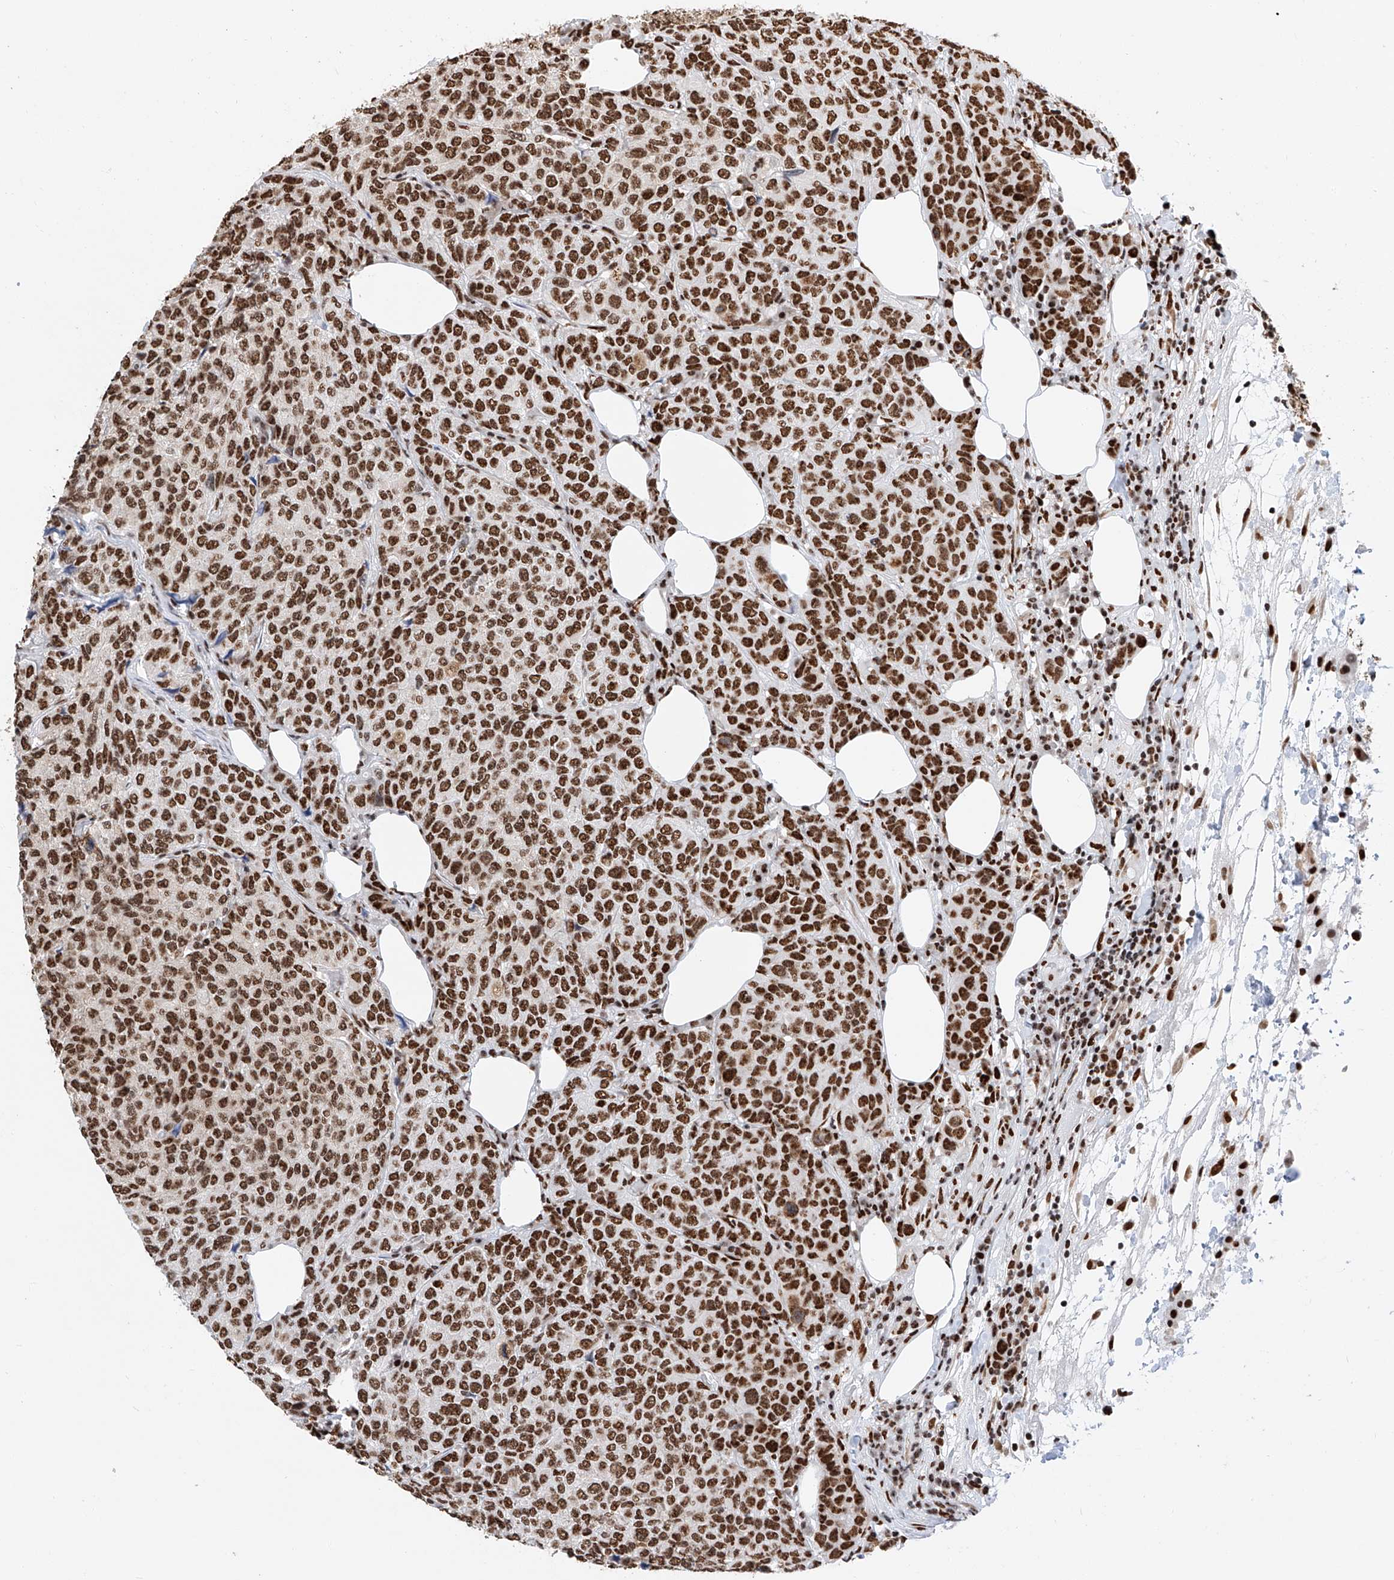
{"staining": {"intensity": "strong", "quantity": ">75%", "location": "nuclear"}, "tissue": "breast cancer", "cell_type": "Tumor cells", "image_type": "cancer", "snomed": [{"axis": "morphology", "description": "Duct carcinoma"}, {"axis": "topography", "description": "Breast"}], "caption": "Protein analysis of breast cancer (invasive ductal carcinoma) tissue exhibits strong nuclear positivity in approximately >75% of tumor cells. (DAB IHC, brown staining for protein, blue staining for nuclei).", "gene": "SRSF6", "patient": {"sex": "female", "age": 55}}